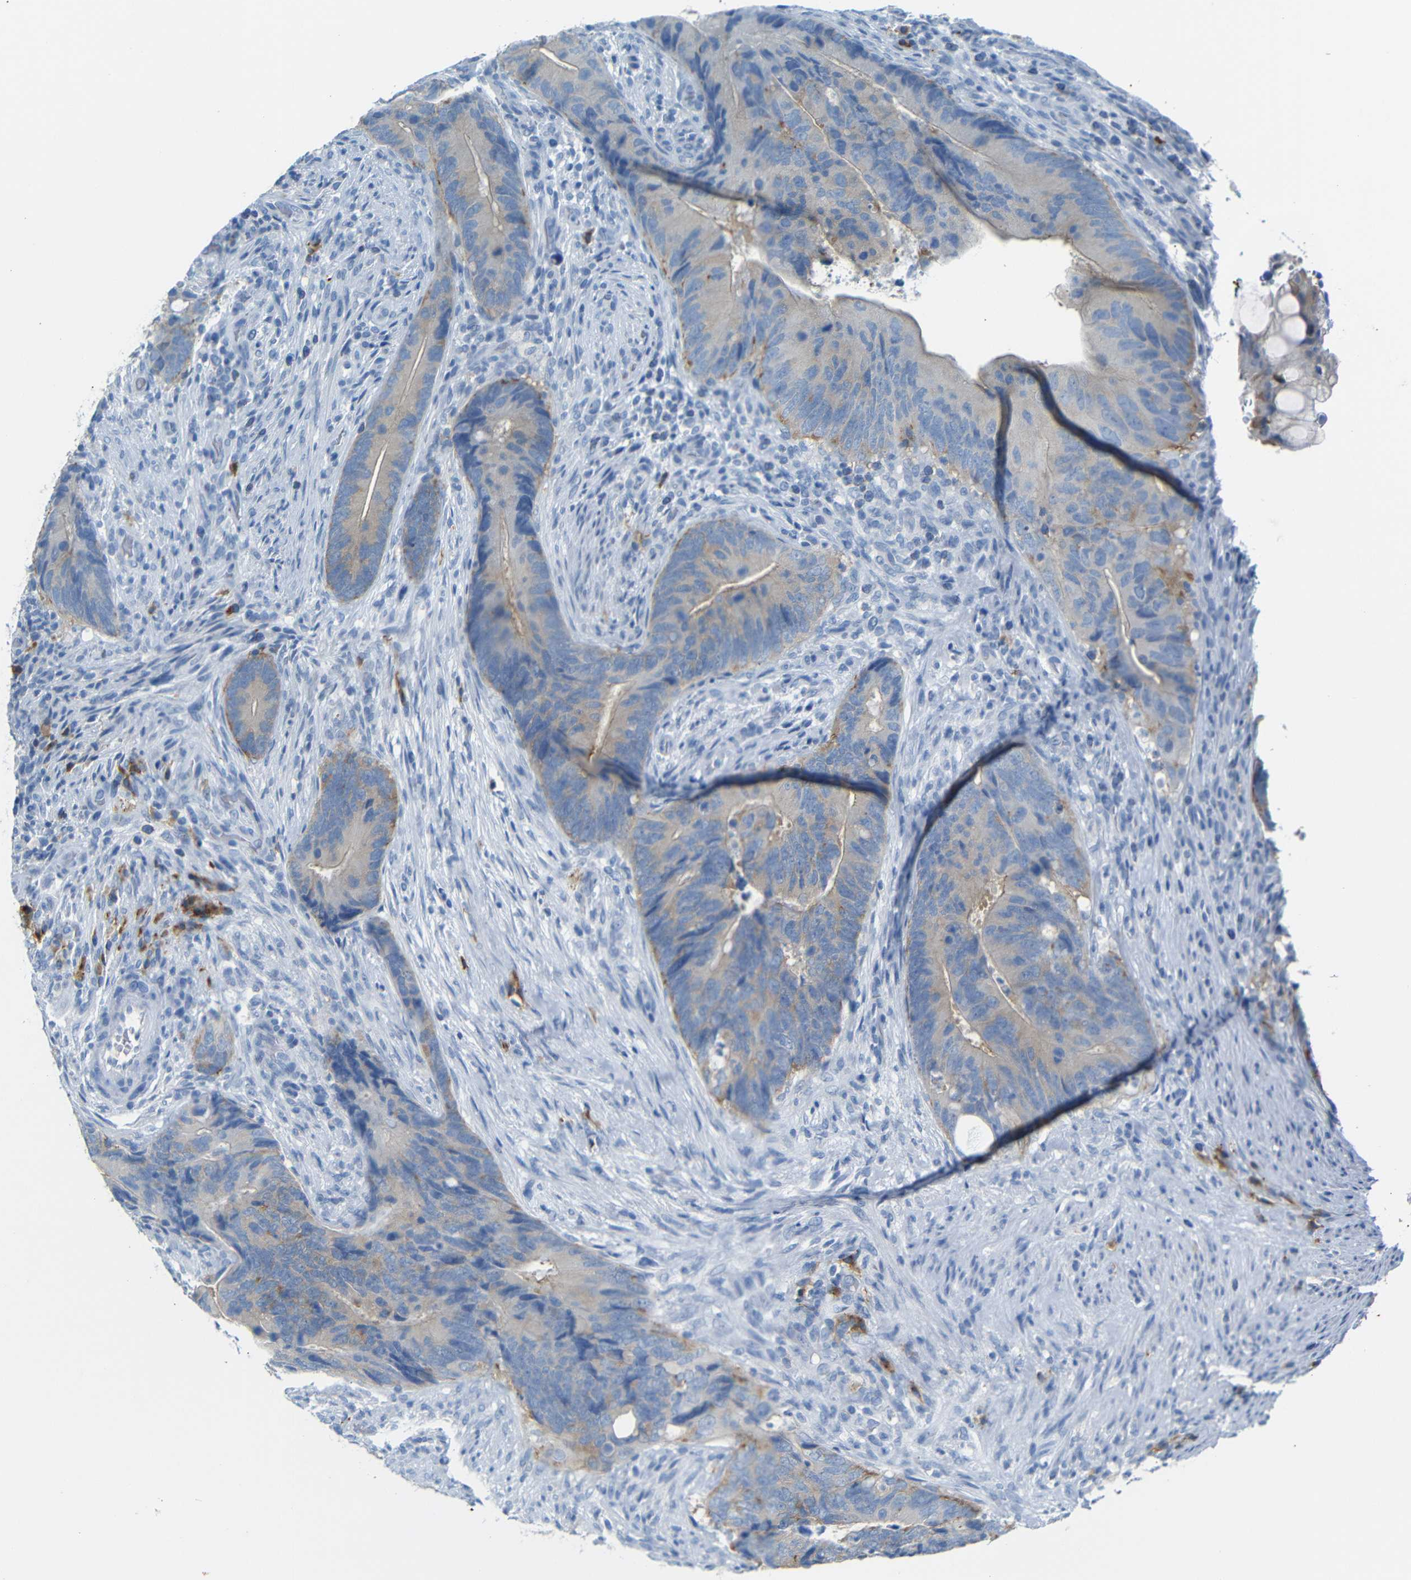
{"staining": {"intensity": "weak", "quantity": "25%-75%", "location": "cytoplasmic/membranous"}, "tissue": "colorectal cancer", "cell_type": "Tumor cells", "image_type": "cancer", "snomed": [{"axis": "morphology", "description": "Normal tissue, NOS"}, {"axis": "morphology", "description": "Adenocarcinoma, NOS"}, {"axis": "topography", "description": "Colon"}], "caption": "Colorectal cancer (adenocarcinoma) stained for a protein exhibits weak cytoplasmic/membranous positivity in tumor cells.", "gene": "FCRL1", "patient": {"sex": "male", "age": 56}}